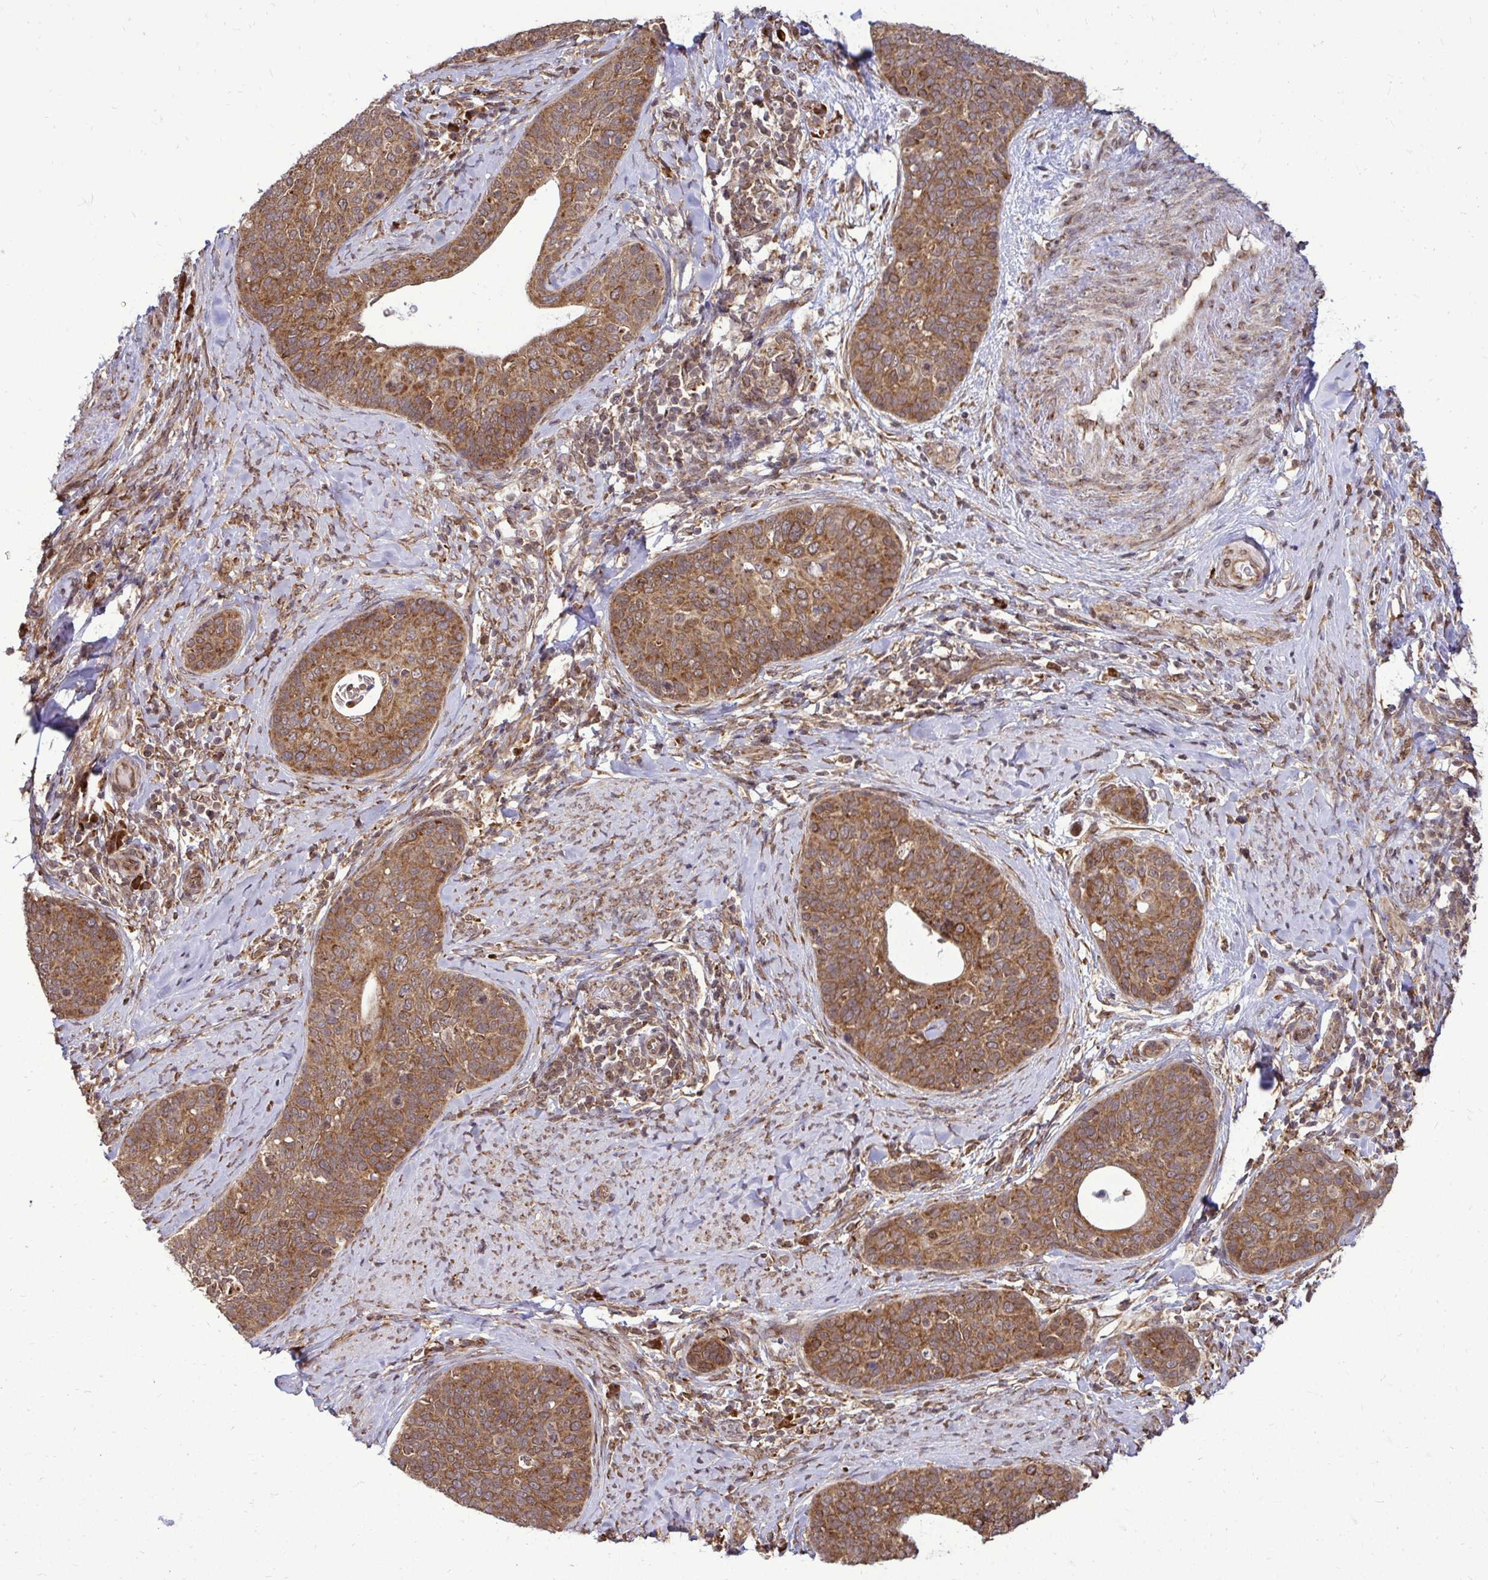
{"staining": {"intensity": "moderate", "quantity": ">75%", "location": "cytoplasmic/membranous"}, "tissue": "cervical cancer", "cell_type": "Tumor cells", "image_type": "cancer", "snomed": [{"axis": "morphology", "description": "Squamous cell carcinoma, NOS"}, {"axis": "topography", "description": "Cervix"}], "caption": "Cervical squamous cell carcinoma stained for a protein reveals moderate cytoplasmic/membranous positivity in tumor cells.", "gene": "FMR1", "patient": {"sex": "female", "age": 69}}